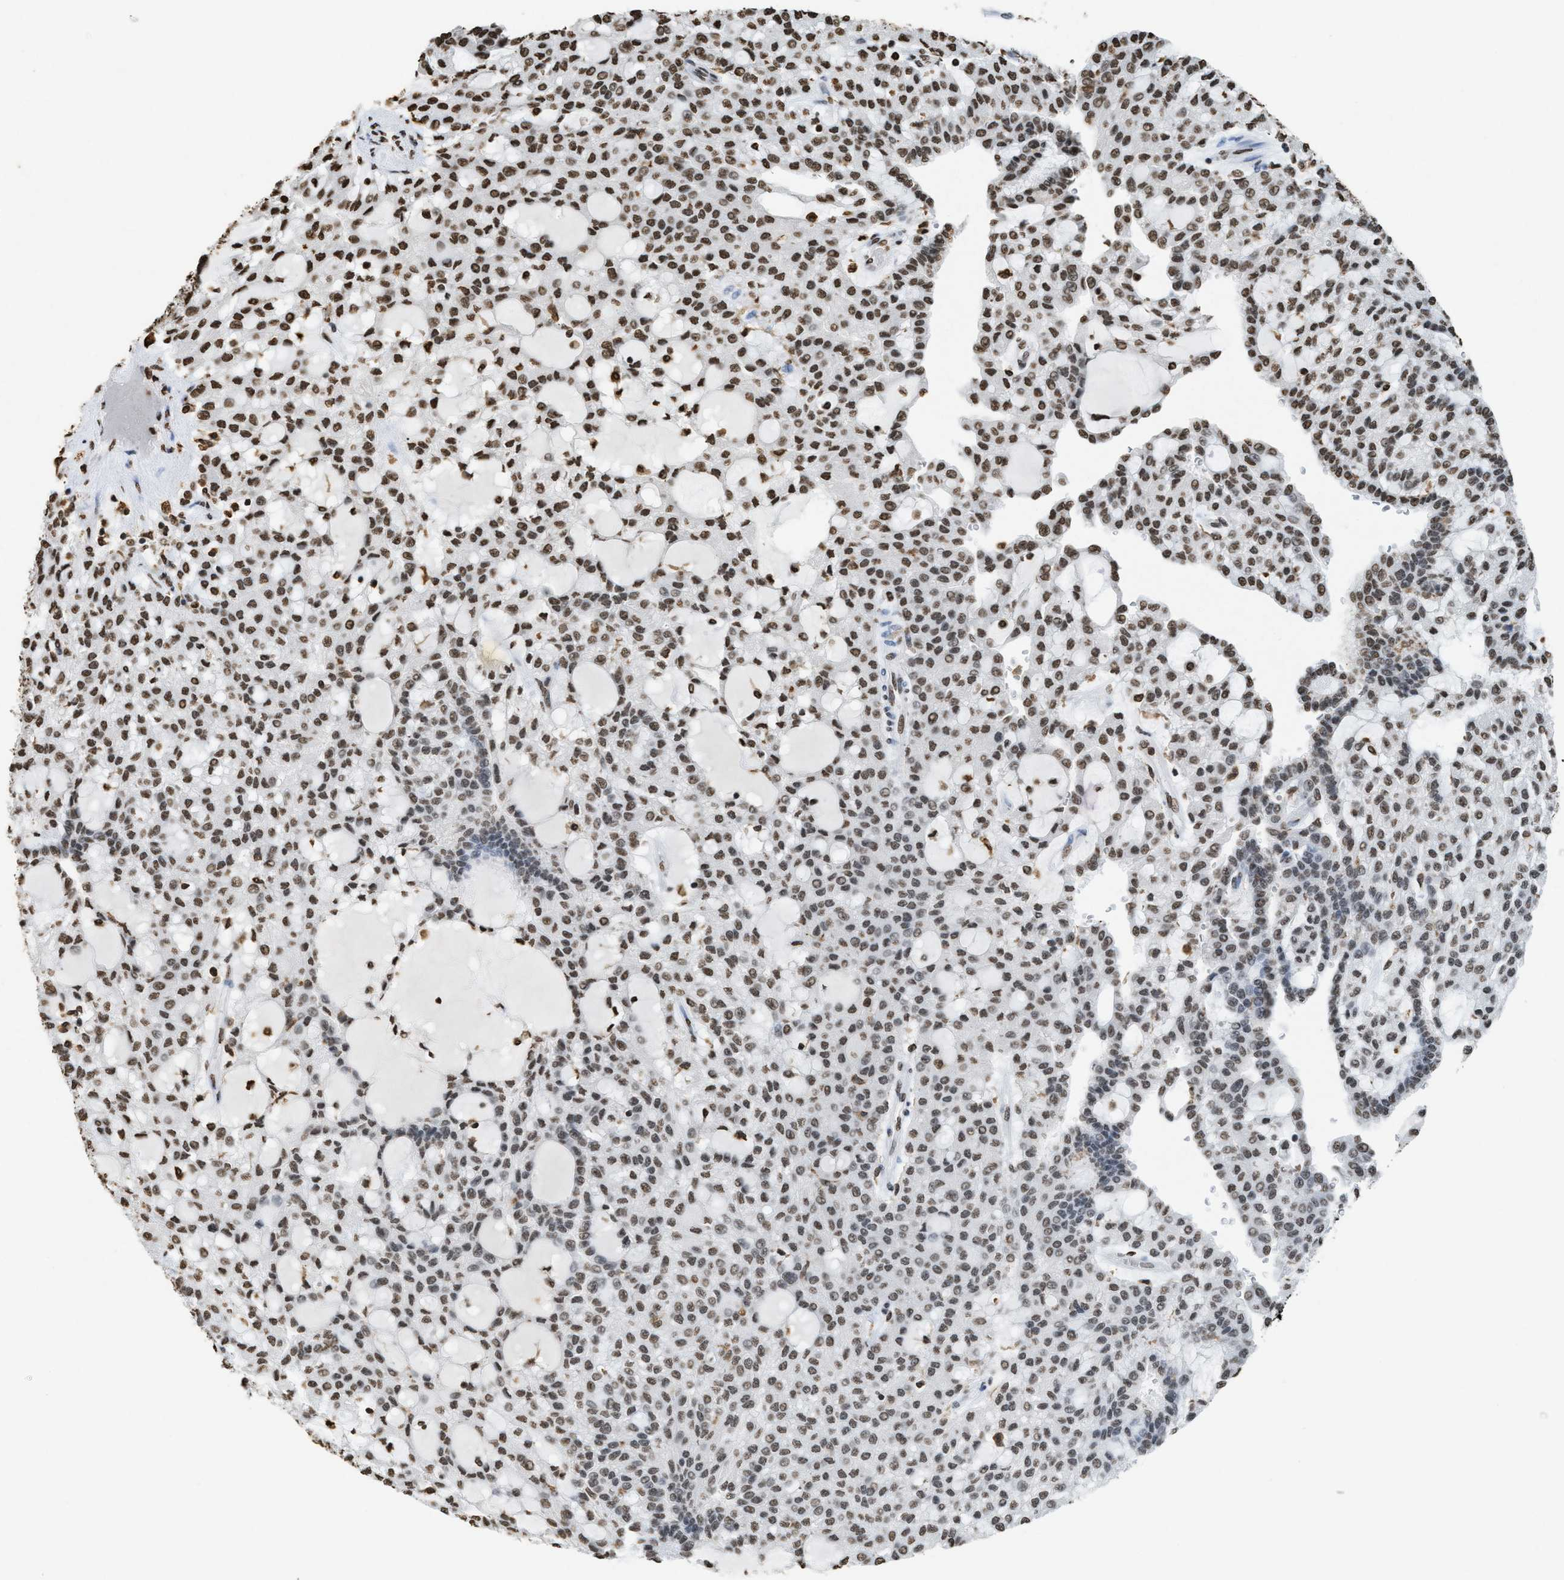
{"staining": {"intensity": "moderate", "quantity": ">75%", "location": "nuclear"}, "tissue": "renal cancer", "cell_type": "Tumor cells", "image_type": "cancer", "snomed": [{"axis": "morphology", "description": "Adenocarcinoma, NOS"}, {"axis": "topography", "description": "Kidney"}], "caption": "High-magnification brightfield microscopy of adenocarcinoma (renal) stained with DAB (brown) and counterstained with hematoxylin (blue). tumor cells exhibit moderate nuclear positivity is seen in approximately>75% of cells.", "gene": "NUP88", "patient": {"sex": "male", "age": 63}}